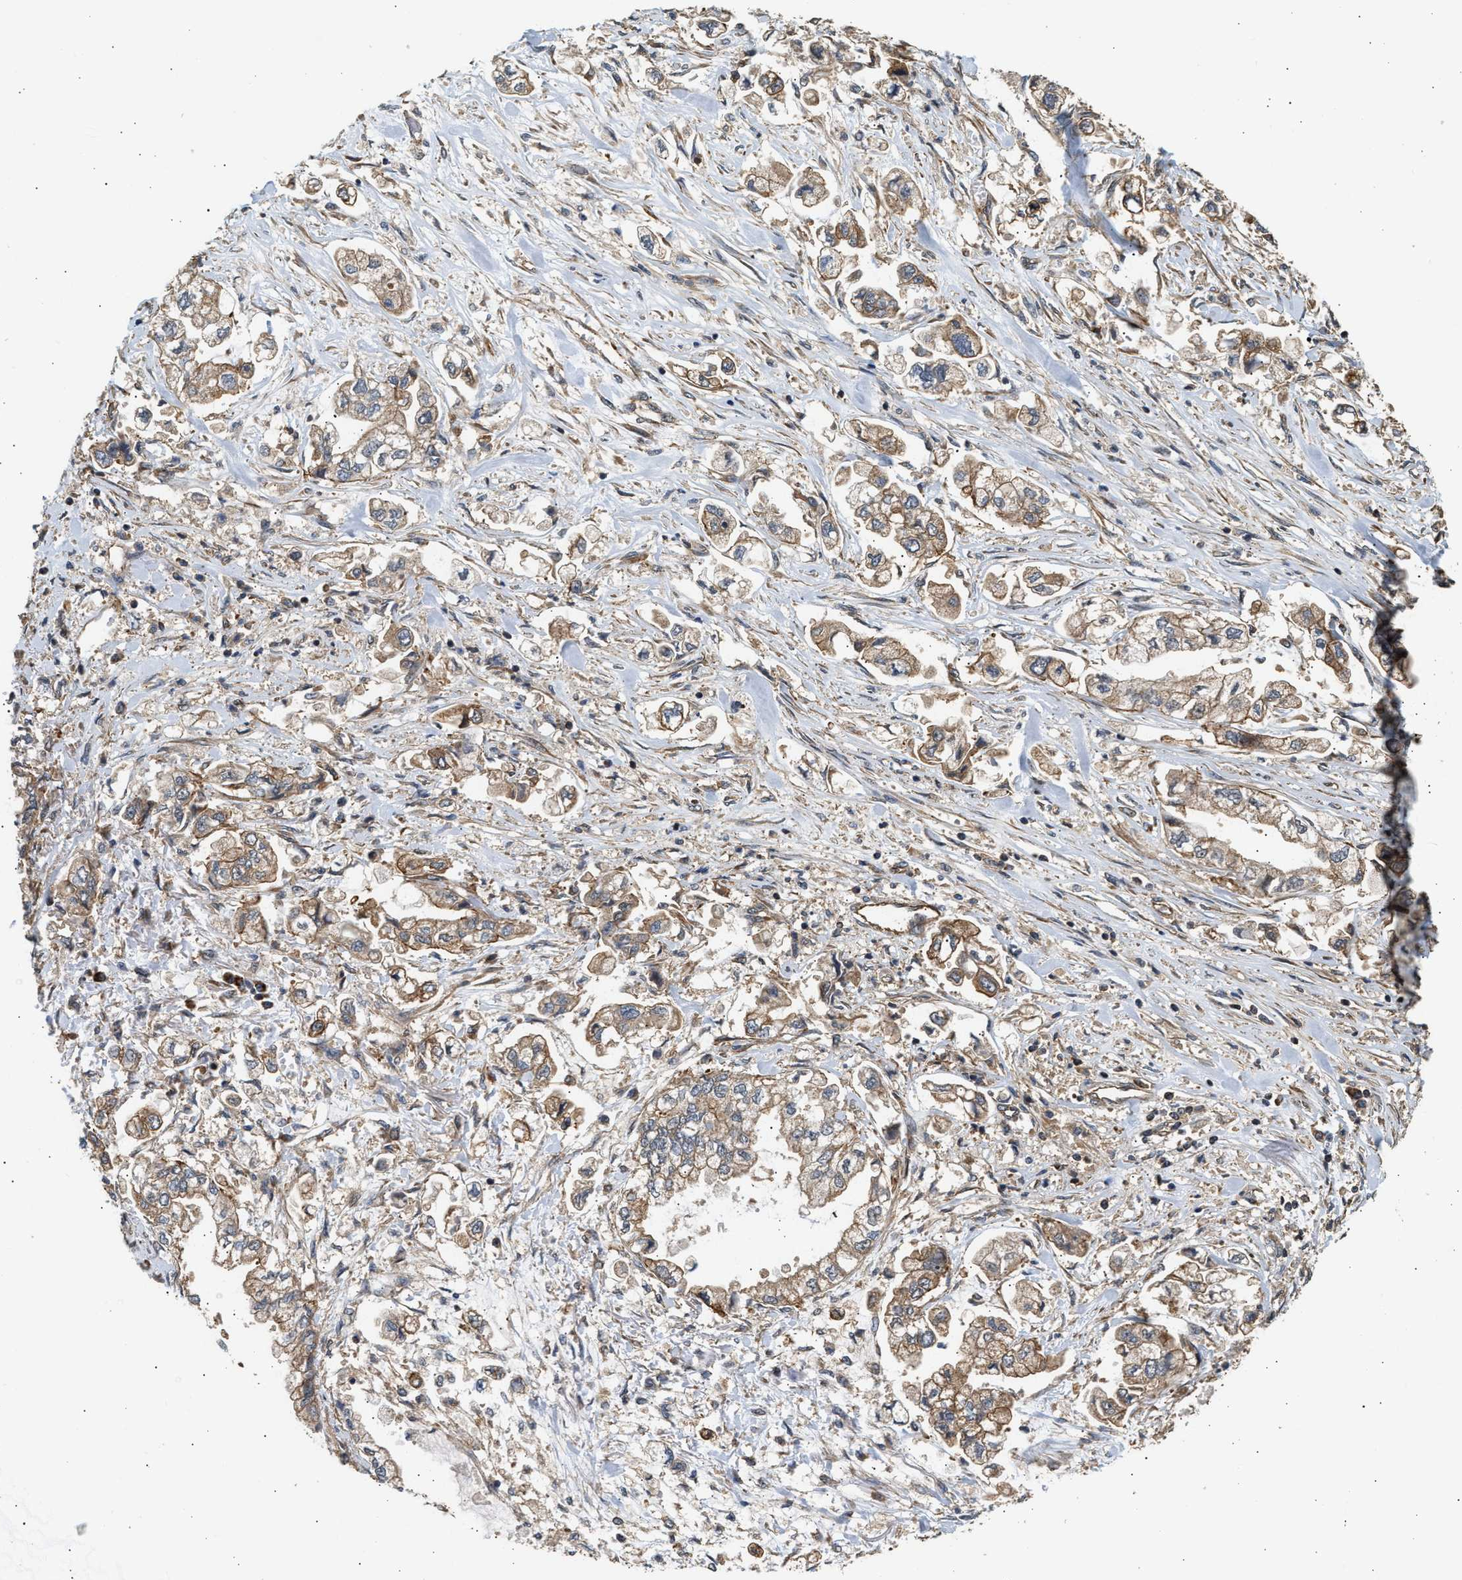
{"staining": {"intensity": "moderate", "quantity": "25%-75%", "location": "cytoplasmic/membranous"}, "tissue": "stomach cancer", "cell_type": "Tumor cells", "image_type": "cancer", "snomed": [{"axis": "morphology", "description": "Normal tissue, NOS"}, {"axis": "morphology", "description": "Adenocarcinoma, NOS"}, {"axis": "topography", "description": "Stomach"}], "caption": "IHC histopathology image of neoplastic tissue: human stomach adenocarcinoma stained using IHC exhibits medium levels of moderate protein expression localized specifically in the cytoplasmic/membranous of tumor cells, appearing as a cytoplasmic/membranous brown color.", "gene": "DUSP14", "patient": {"sex": "male", "age": 62}}